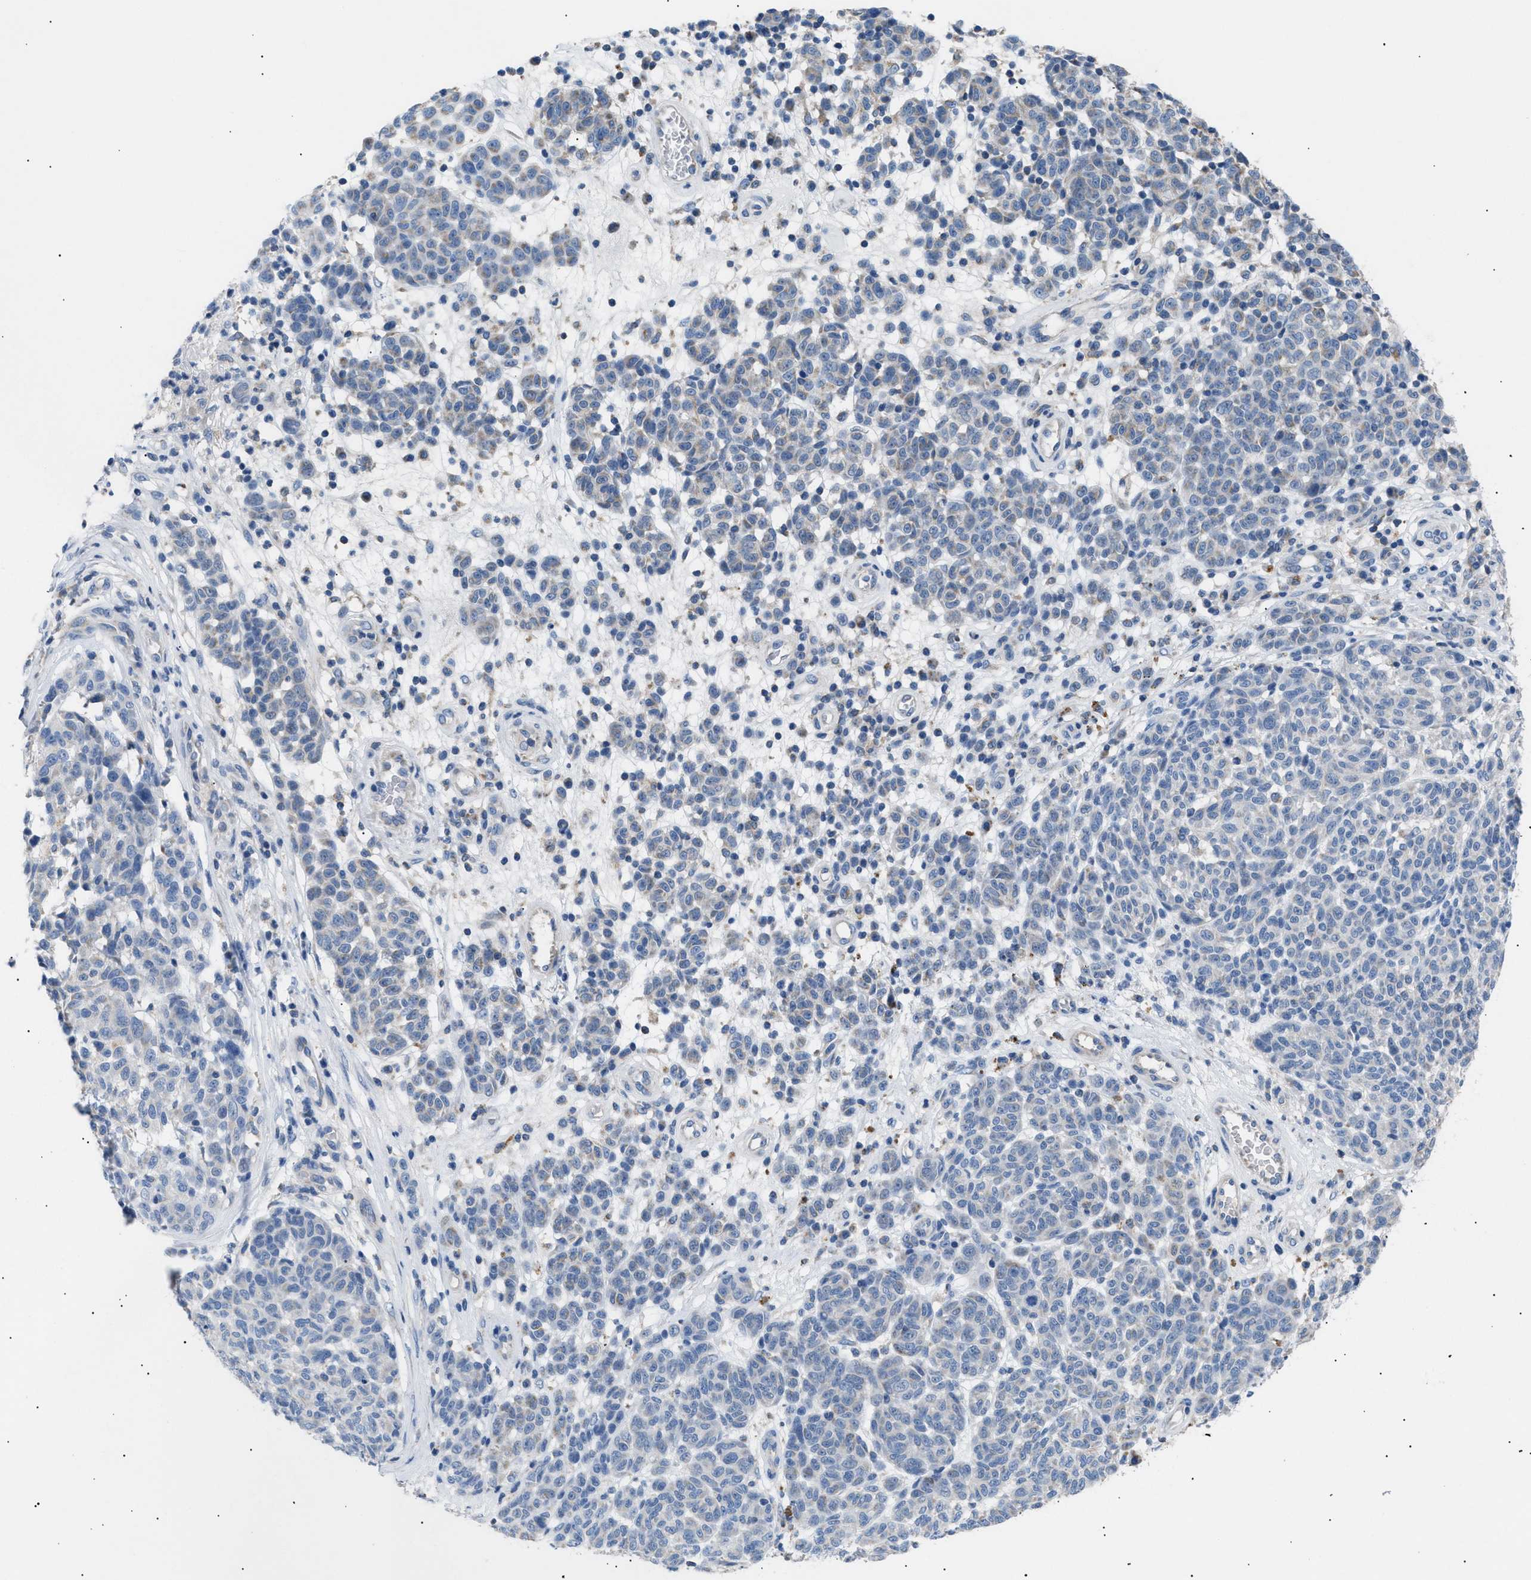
{"staining": {"intensity": "negative", "quantity": "none", "location": "none"}, "tissue": "melanoma", "cell_type": "Tumor cells", "image_type": "cancer", "snomed": [{"axis": "morphology", "description": "Malignant melanoma, NOS"}, {"axis": "topography", "description": "Skin"}], "caption": "A photomicrograph of malignant melanoma stained for a protein shows no brown staining in tumor cells.", "gene": "ILDR1", "patient": {"sex": "male", "age": 59}}